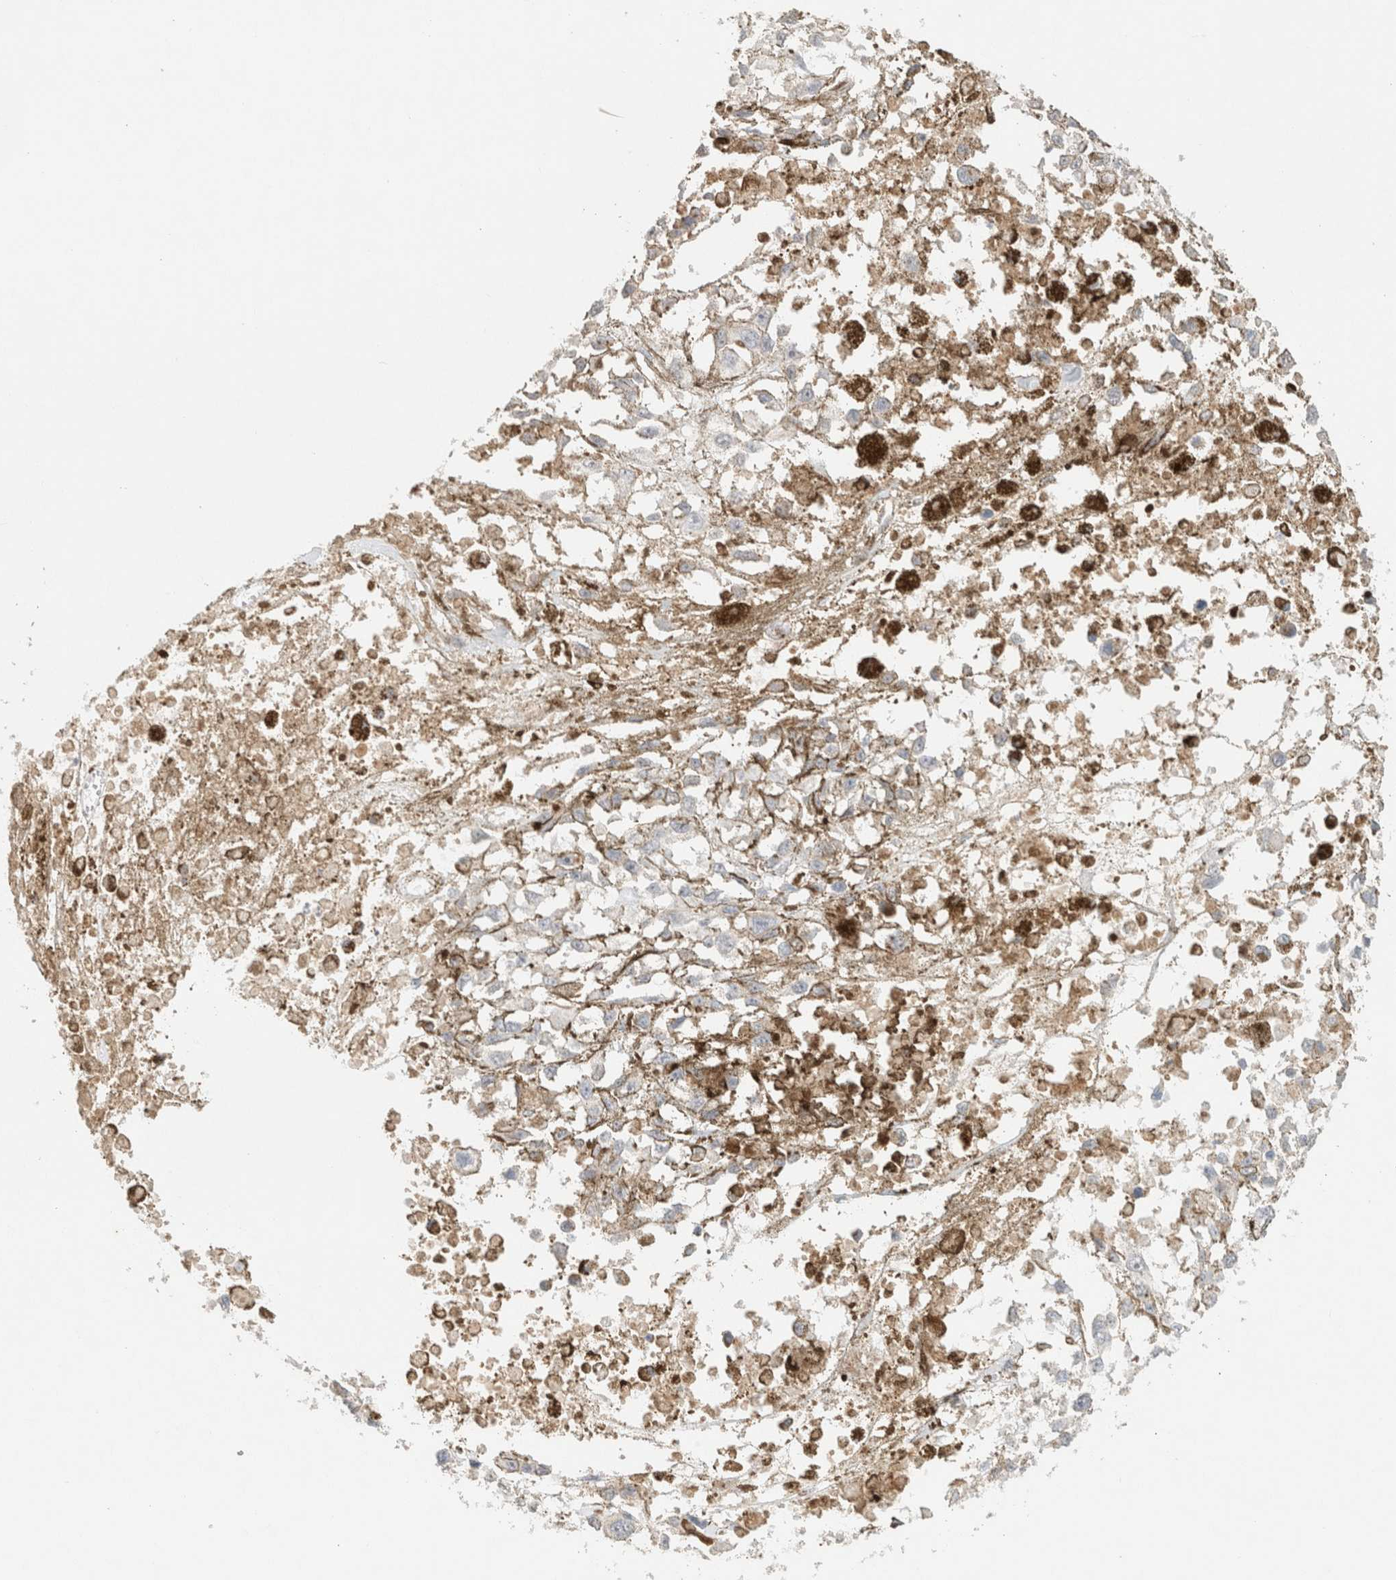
{"staining": {"intensity": "negative", "quantity": "none", "location": "none"}, "tissue": "melanoma", "cell_type": "Tumor cells", "image_type": "cancer", "snomed": [{"axis": "morphology", "description": "Malignant melanoma, Metastatic site"}, {"axis": "topography", "description": "Lymph node"}], "caption": "An image of human malignant melanoma (metastatic site) is negative for staining in tumor cells. (Immunohistochemistry, brightfield microscopy, high magnification).", "gene": "CPA1", "patient": {"sex": "male", "age": 59}}